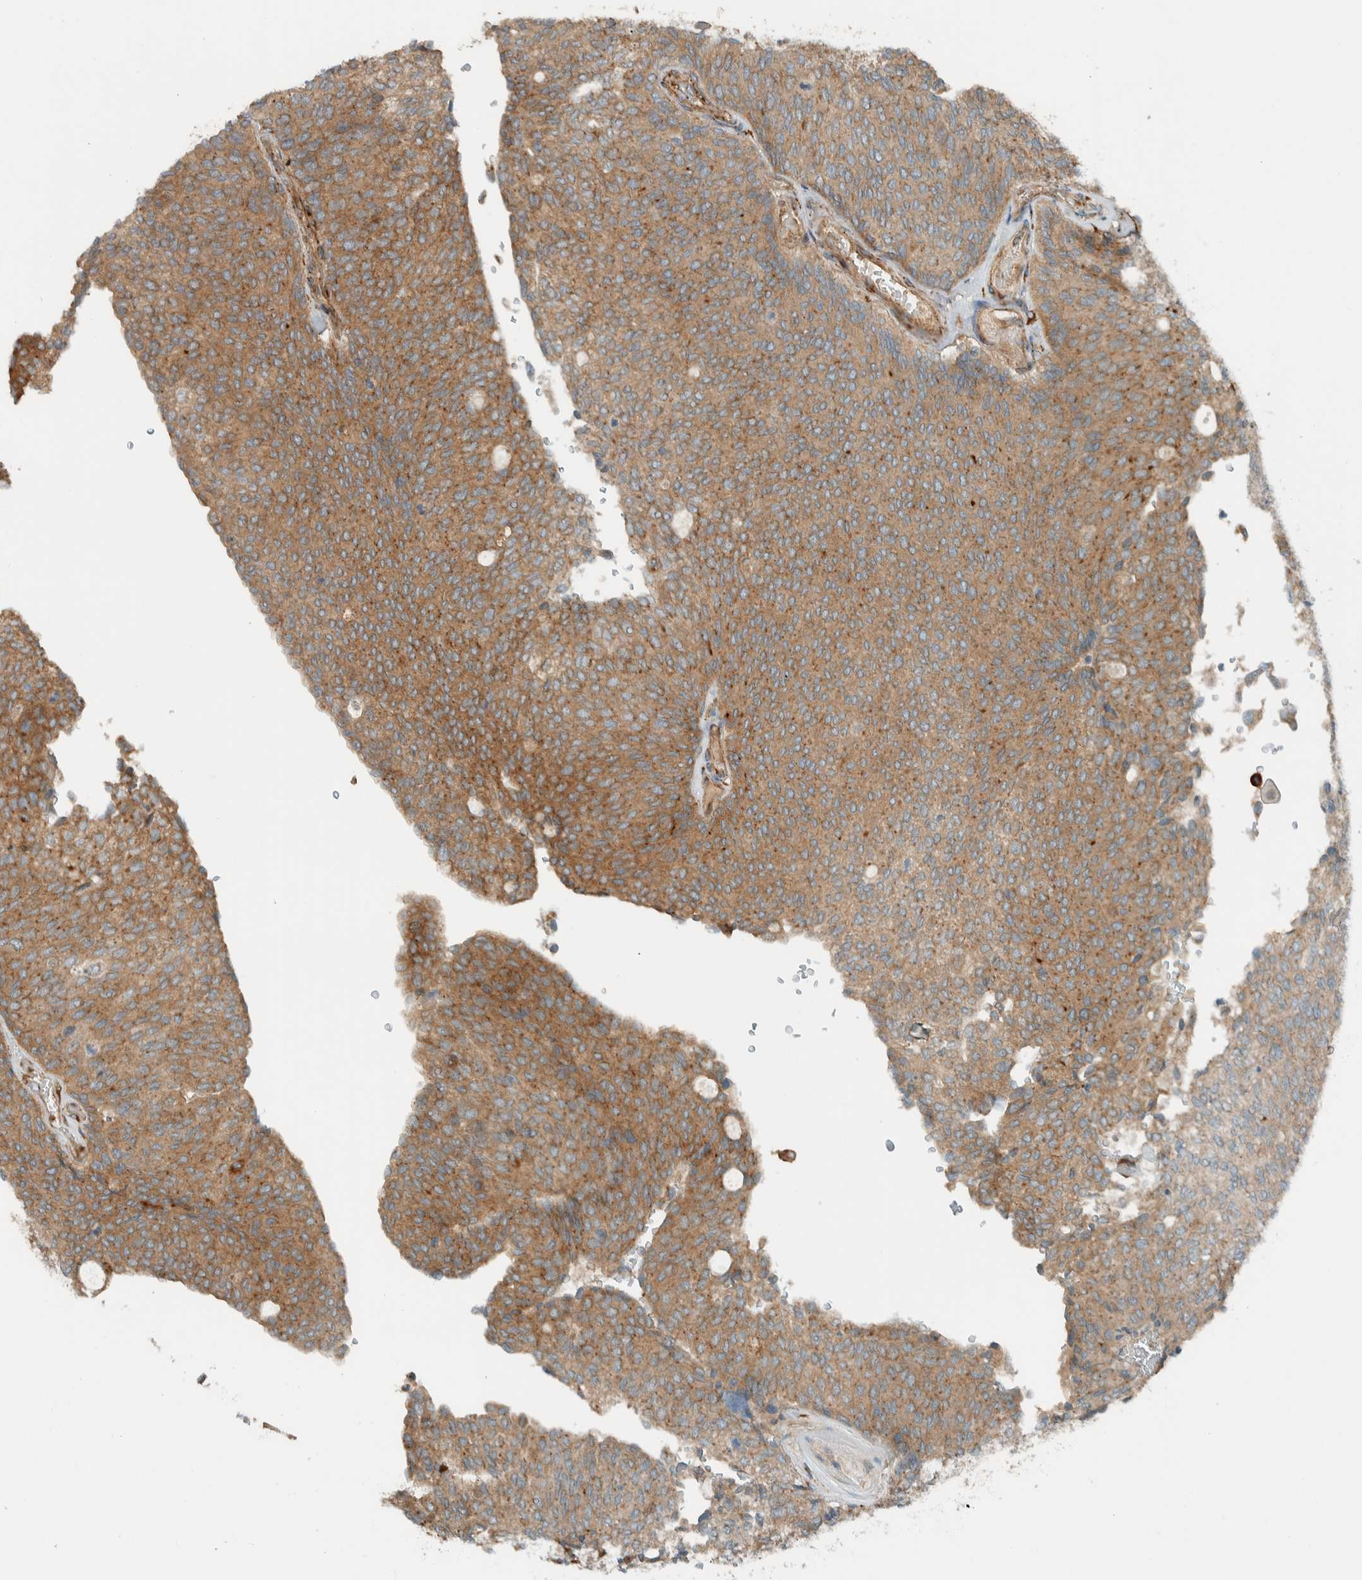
{"staining": {"intensity": "moderate", "quantity": "25%-75%", "location": "cytoplasmic/membranous"}, "tissue": "urothelial cancer", "cell_type": "Tumor cells", "image_type": "cancer", "snomed": [{"axis": "morphology", "description": "Urothelial carcinoma, Low grade"}, {"axis": "topography", "description": "Urinary bladder"}], "caption": "Urothelial cancer stained for a protein (brown) demonstrates moderate cytoplasmic/membranous positive expression in about 25%-75% of tumor cells.", "gene": "EXOC7", "patient": {"sex": "female", "age": 79}}